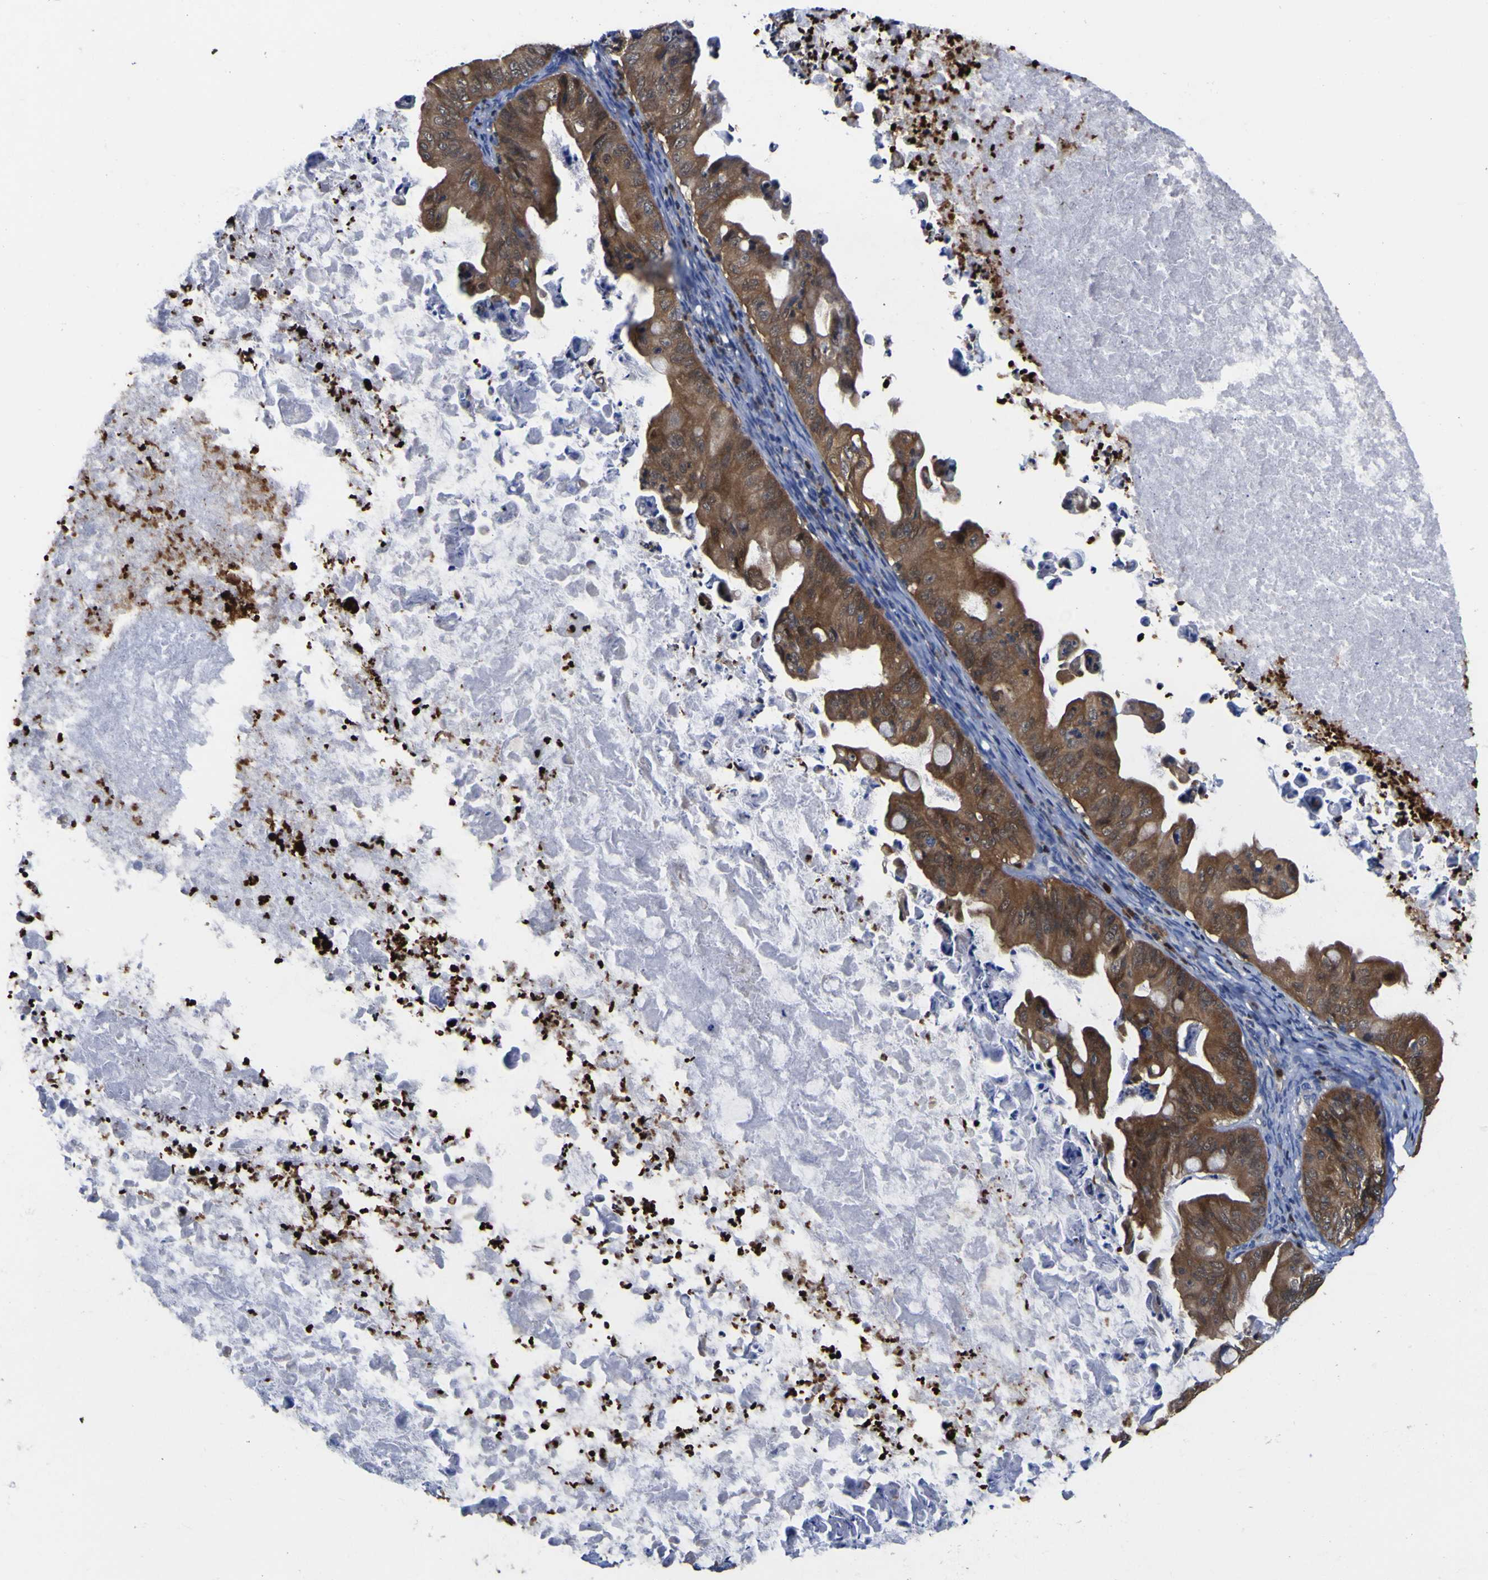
{"staining": {"intensity": "strong", "quantity": ">75%", "location": "cytoplasmic/membranous"}, "tissue": "ovarian cancer", "cell_type": "Tumor cells", "image_type": "cancer", "snomed": [{"axis": "morphology", "description": "Cystadenocarcinoma, mucinous, NOS"}, {"axis": "topography", "description": "Ovary"}], "caption": "Protein staining of ovarian cancer (mucinous cystadenocarcinoma) tissue displays strong cytoplasmic/membranous staining in about >75% of tumor cells.", "gene": "CASP6", "patient": {"sex": "female", "age": 37}}